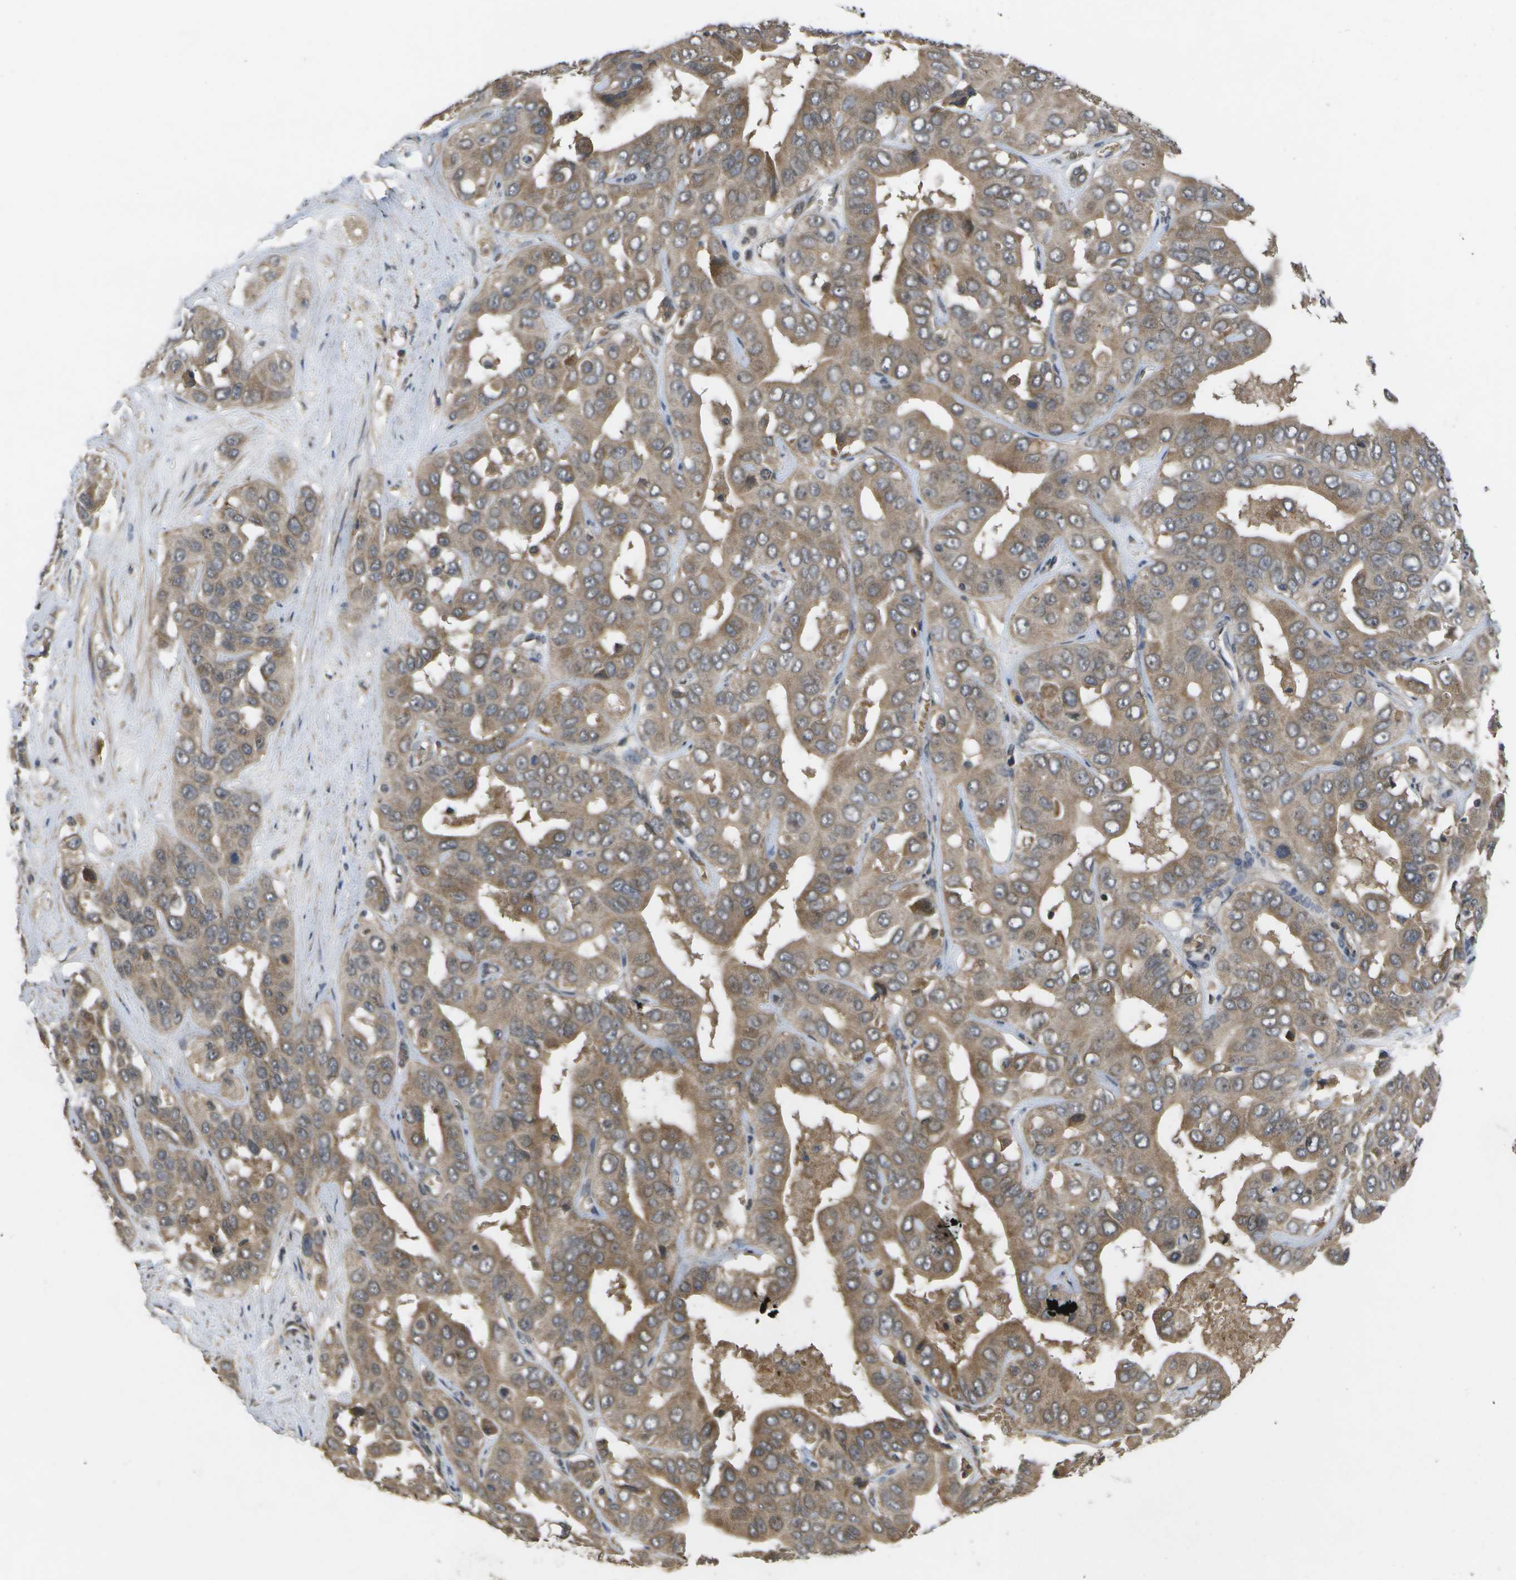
{"staining": {"intensity": "moderate", "quantity": ">75%", "location": "cytoplasmic/membranous"}, "tissue": "liver cancer", "cell_type": "Tumor cells", "image_type": "cancer", "snomed": [{"axis": "morphology", "description": "Cholangiocarcinoma"}, {"axis": "topography", "description": "Liver"}], "caption": "This is a micrograph of IHC staining of liver cancer, which shows moderate positivity in the cytoplasmic/membranous of tumor cells.", "gene": "ALAS1", "patient": {"sex": "female", "age": 52}}